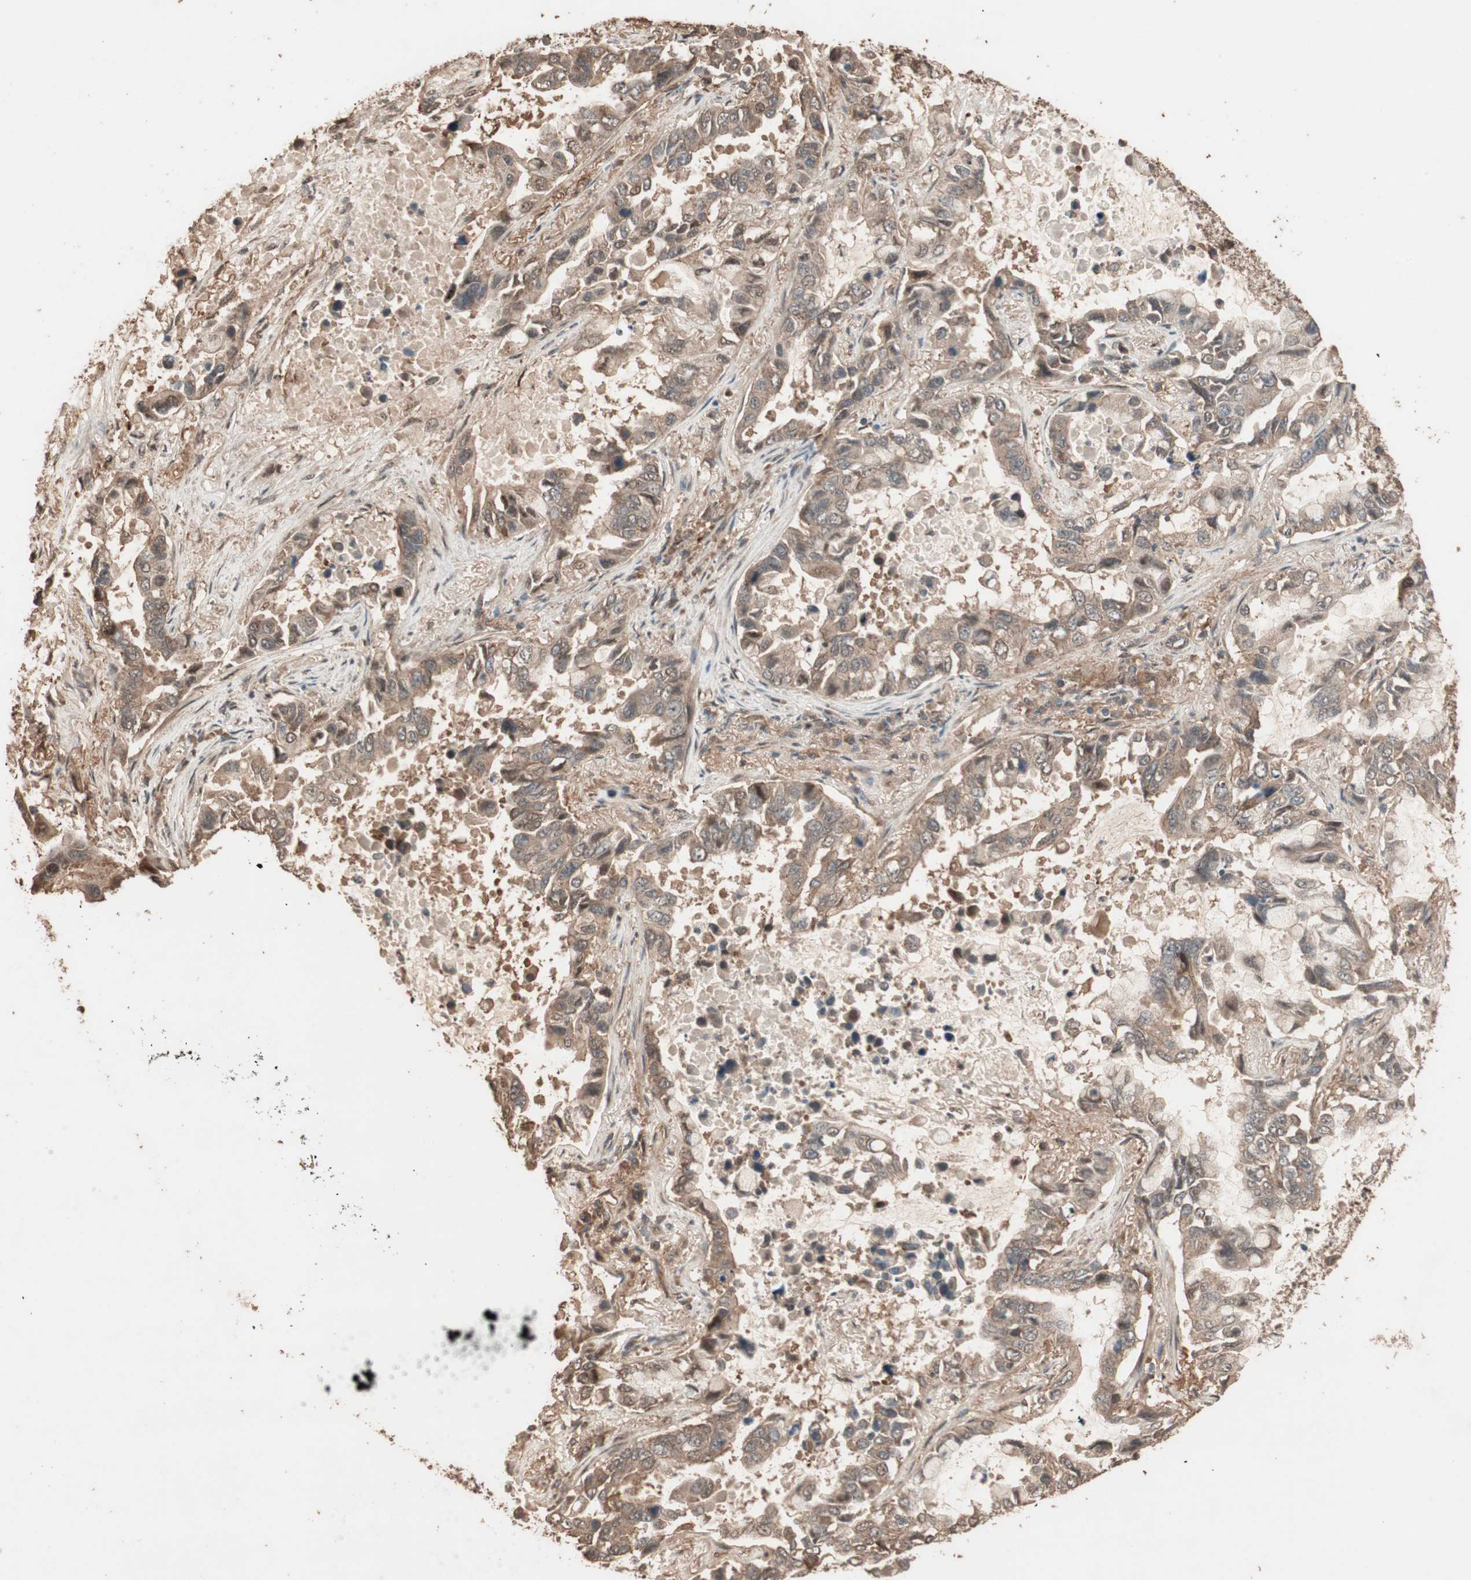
{"staining": {"intensity": "moderate", "quantity": ">75%", "location": "cytoplasmic/membranous"}, "tissue": "lung cancer", "cell_type": "Tumor cells", "image_type": "cancer", "snomed": [{"axis": "morphology", "description": "Adenocarcinoma, NOS"}, {"axis": "topography", "description": "Lung"}], "caption": "Adenocarcinoma (lung) stained with IHC shows moderate cytoplasmic/membranous expression in about >75% of tumor cells.", "gene": "USP20", "patient": {"sex": "male", "age": 64}}